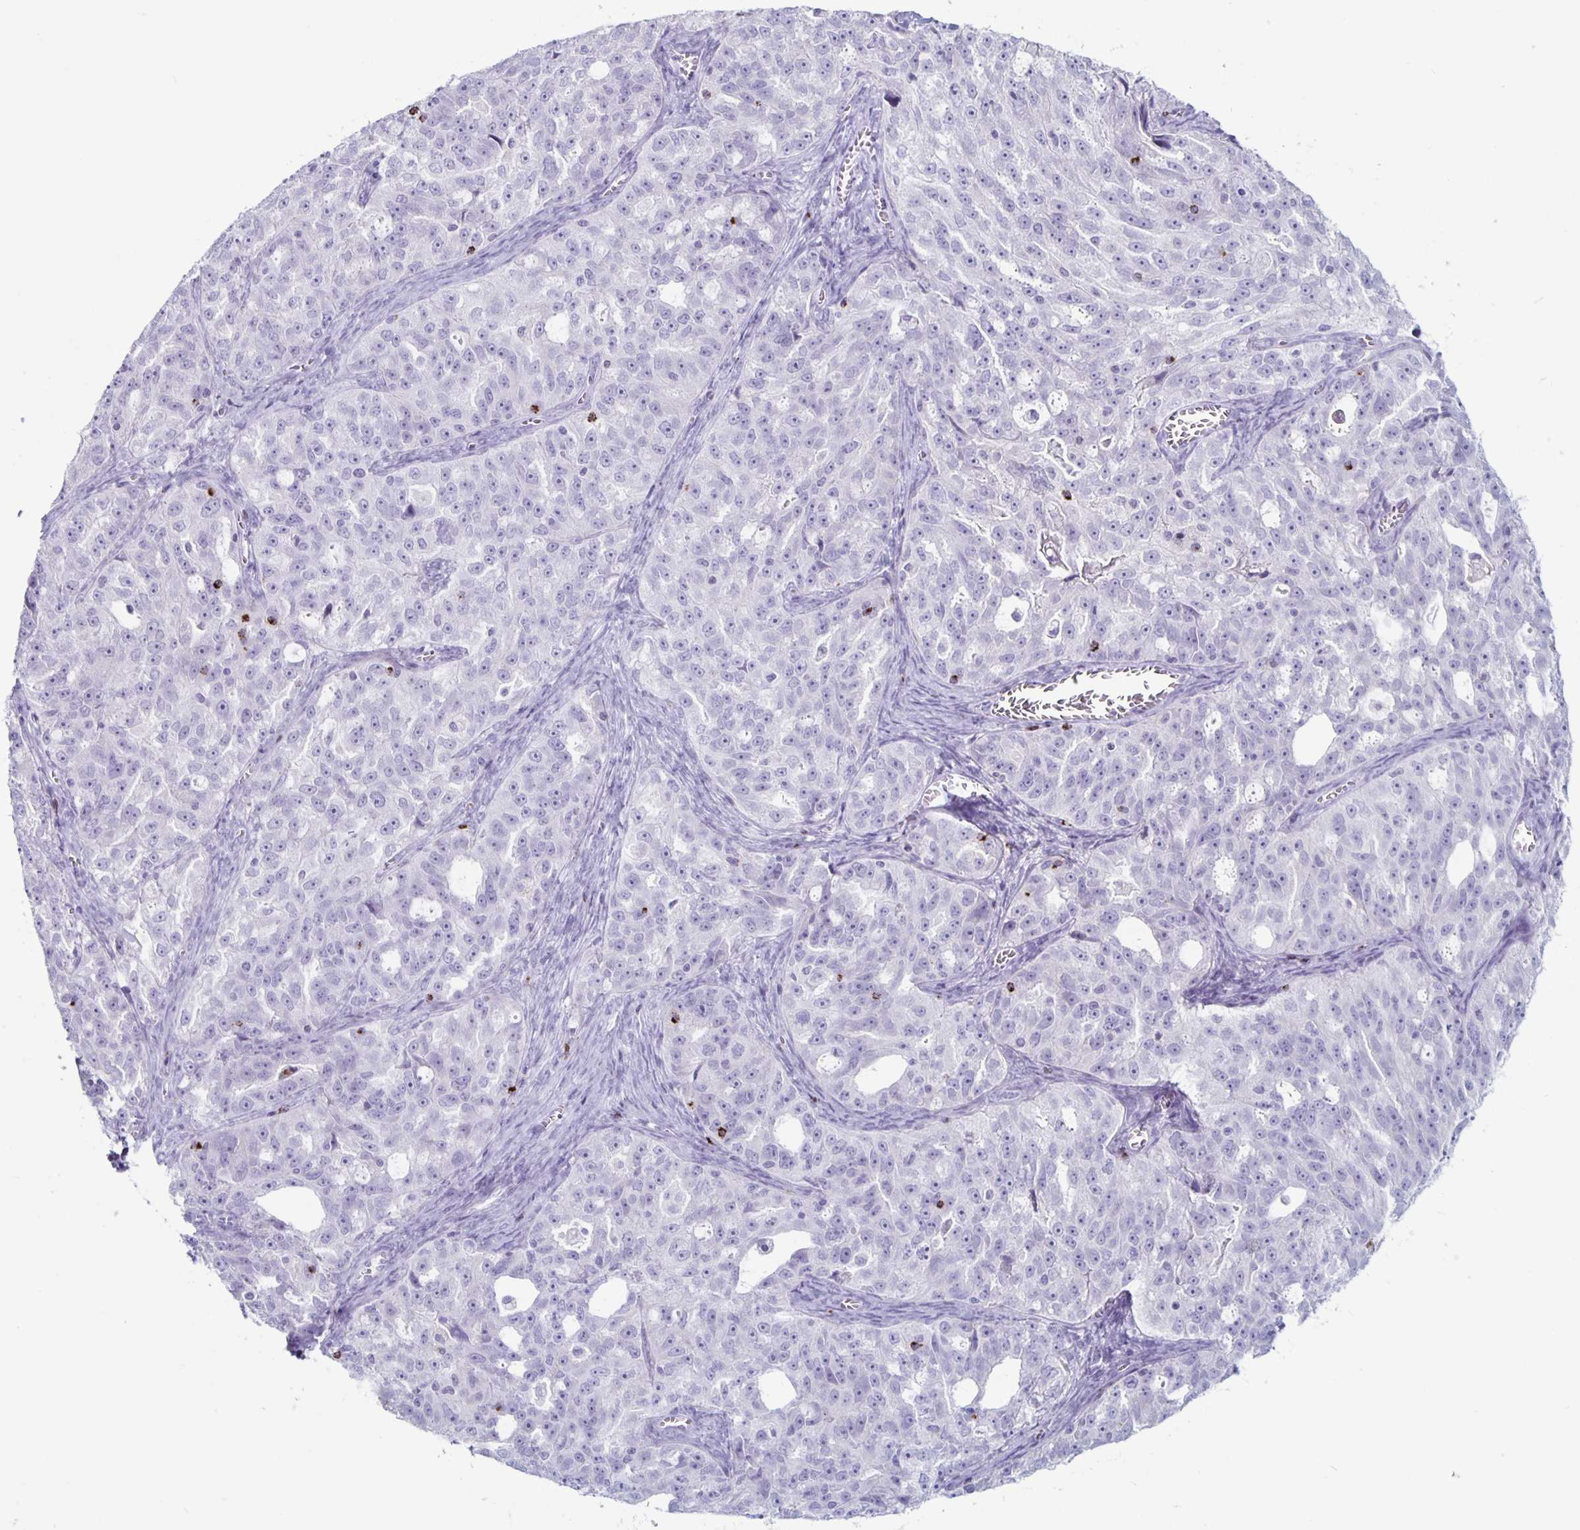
{"staining": {"intensity": "negative", "quantity": "none", "location": "none"}, "tissue": "ovarian cancer", "cell_type": "Tumor cells", "image_type": "cancer", "snomed": [{"axis": "morphology", "description": "Cystadenocarcinoma, serous, NOS"}, {"axis": "topography", "description": "Ovary"}], "caption": "Immunohistochemical staining of serous cystadenocarcinoma (ovarian) exhibits no significant positivity in tumor cells.", "gene": "GZMK", "patient": {"sex": "female", "age": 51}}